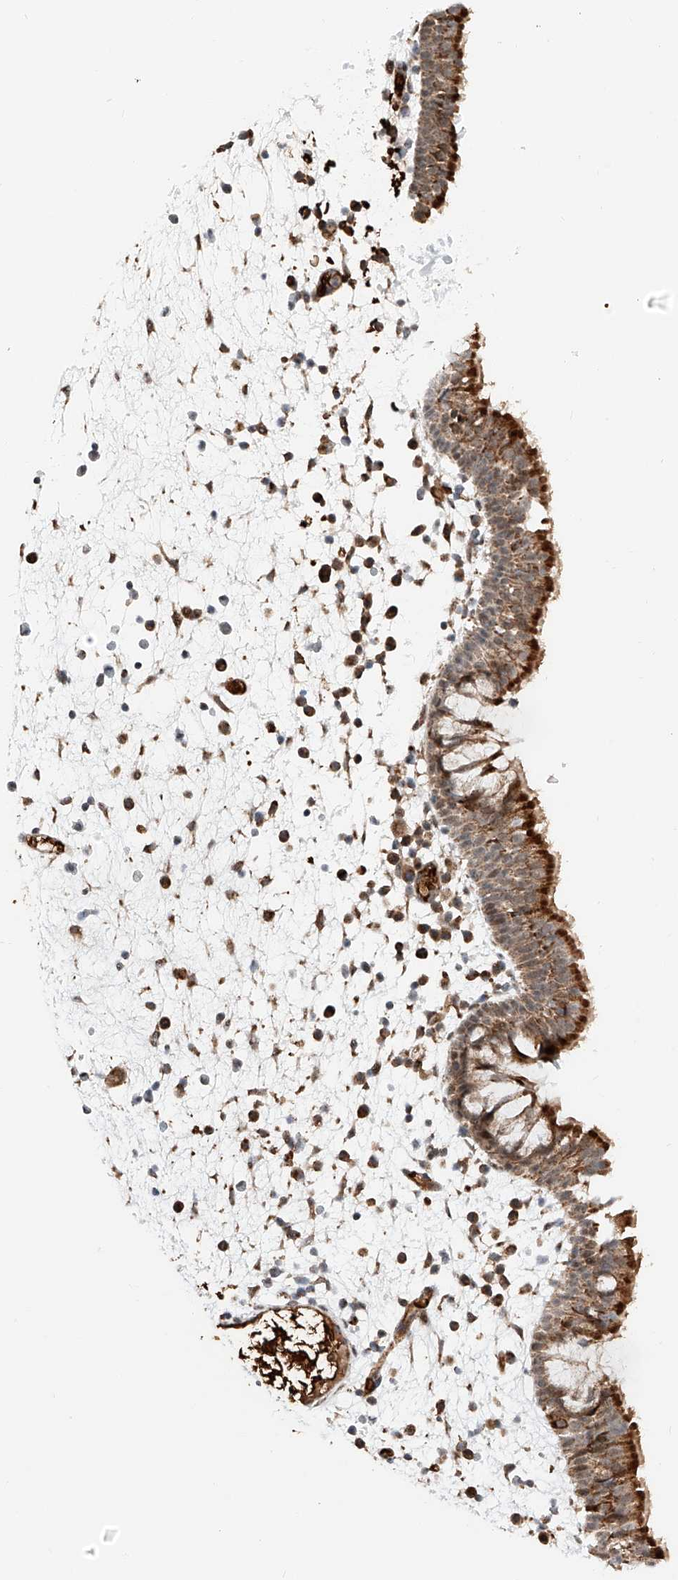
{"staining": {"intensity": "strong", "quantity": ">75%", "location": "cytoplasmic/membranous,nuclear"}, "tissue": "nasopharynx", "cell_type": "Respiratory epithelial cells", "image_type": "normal", "snomed": [{"axis": "morphology", "description": "Normal tissue, NOS"}, {"axis": "morphology", "description": "Inflammation, NOS"}, {"axis": "morphology", "description": "Malignant melanoma, Metastatic site"}, {"axis": "topography", "description": "Nasopharynx"}], "caption": "The immunohistochemical stain labels strong cytoplasmic/membranous,nuclear expression in respiratory epithelial cells of unremarkable nasopharynx. Immunohistochemistry (ihc) stains the protein in brown and the nuclei are stained blue.", "gene": "ZSCAN29", "patient": {"sex": "male", "age": 70}}